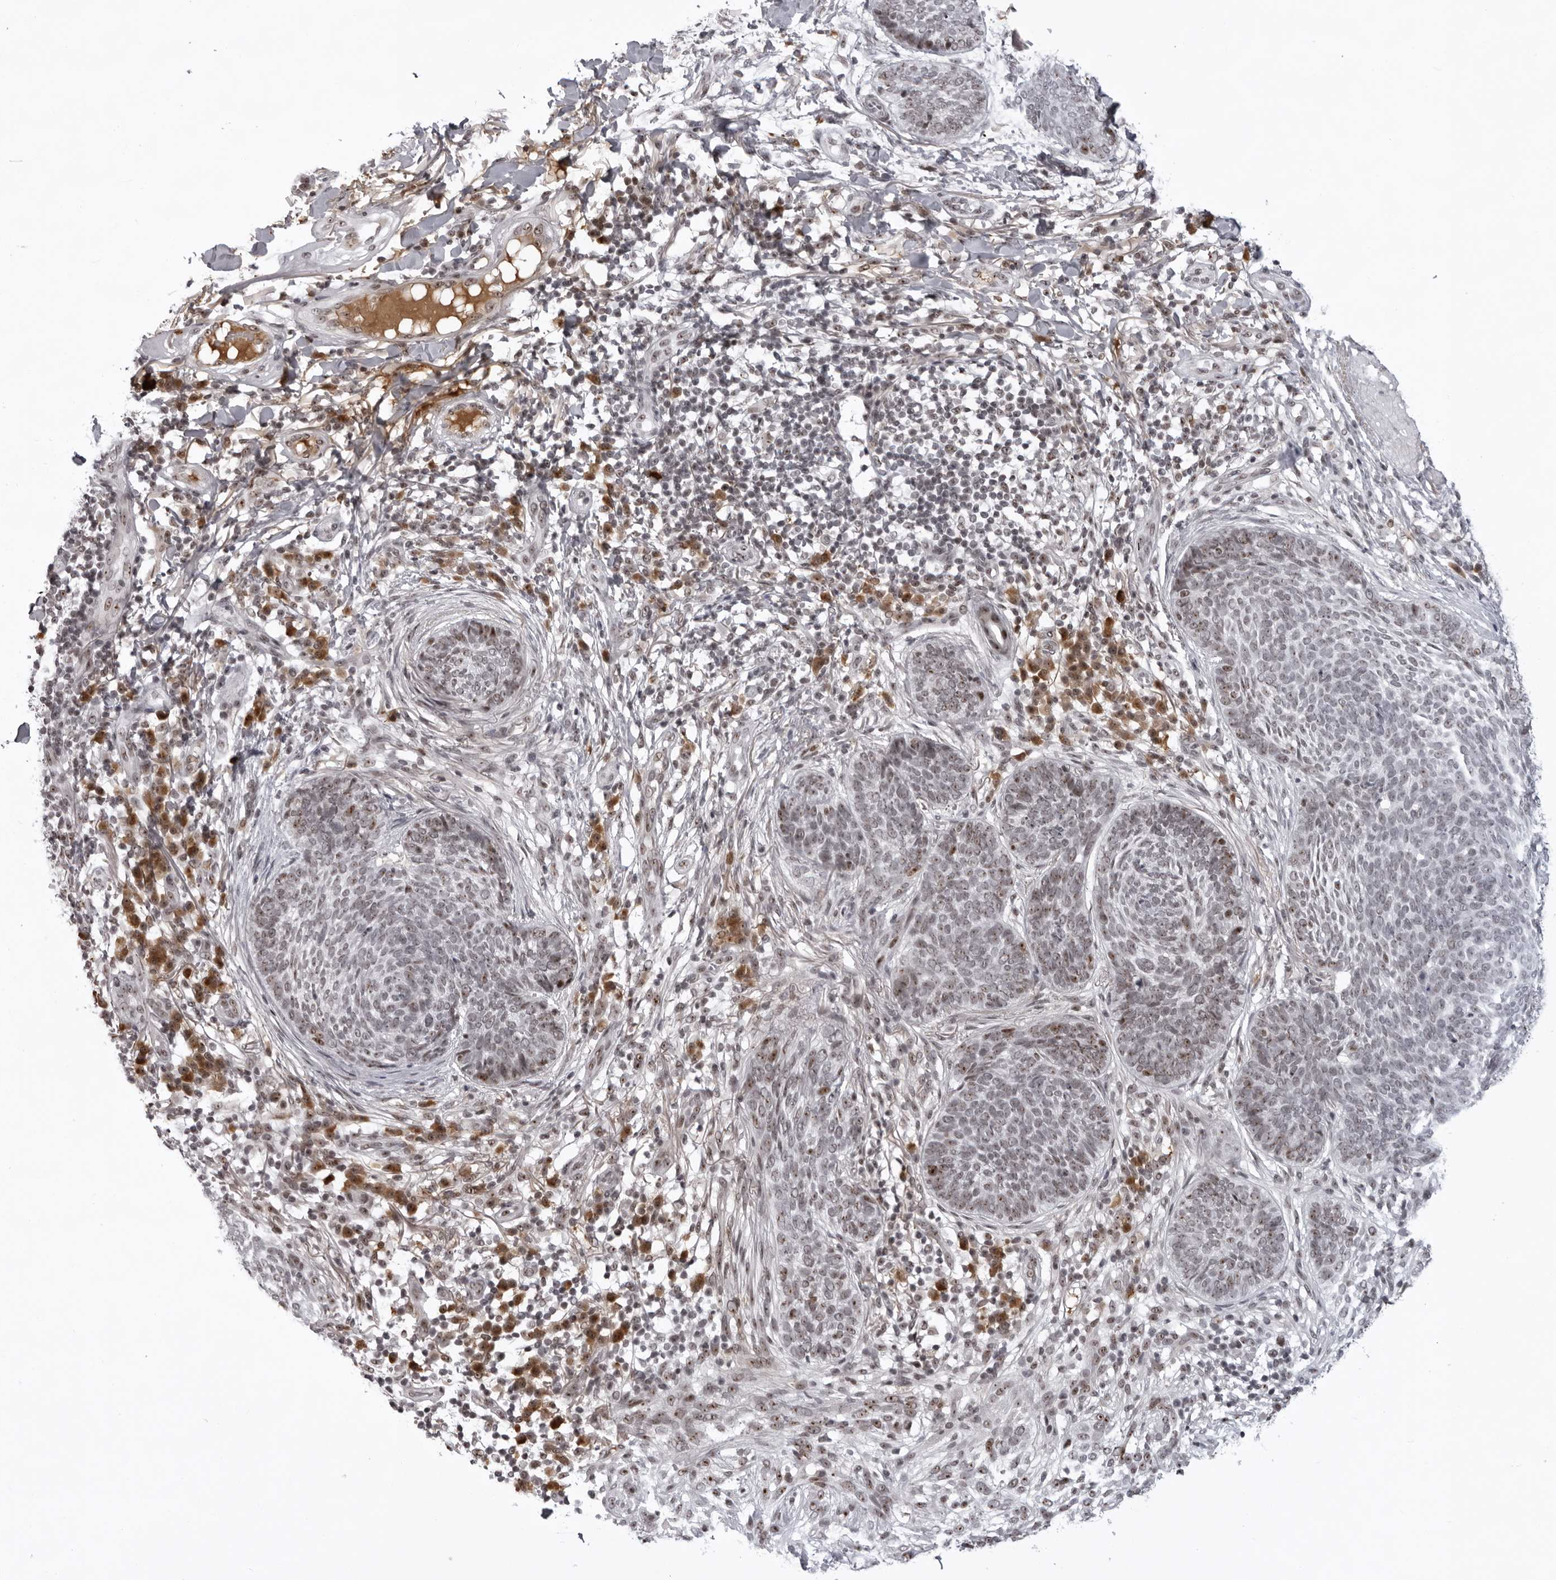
{"staining": {"intensity": "moderate", "quantity": "25%-75%", "location": "nuclear"}, "tissue": "skin cancer", "cell_type": "Tumor cells", "image_type": "cancer", "snomed": [{"axis": "morphology", "description": "Basal cell carcinoma"}, {"axis": "topography", "description": "Skin"}], "caption": "Immunohistochemistry histopathology image of neoplastic tissue: human skin basal cell carcinoma stained using immunohistochemistry (IHC) displays medium levels of moderate protein expression localized specifically in the nuclear of tumor cells, appearing as a nuclear brown color.", "gene": "EXOSC10", "patient": {"sex": "female", "age": 64}}